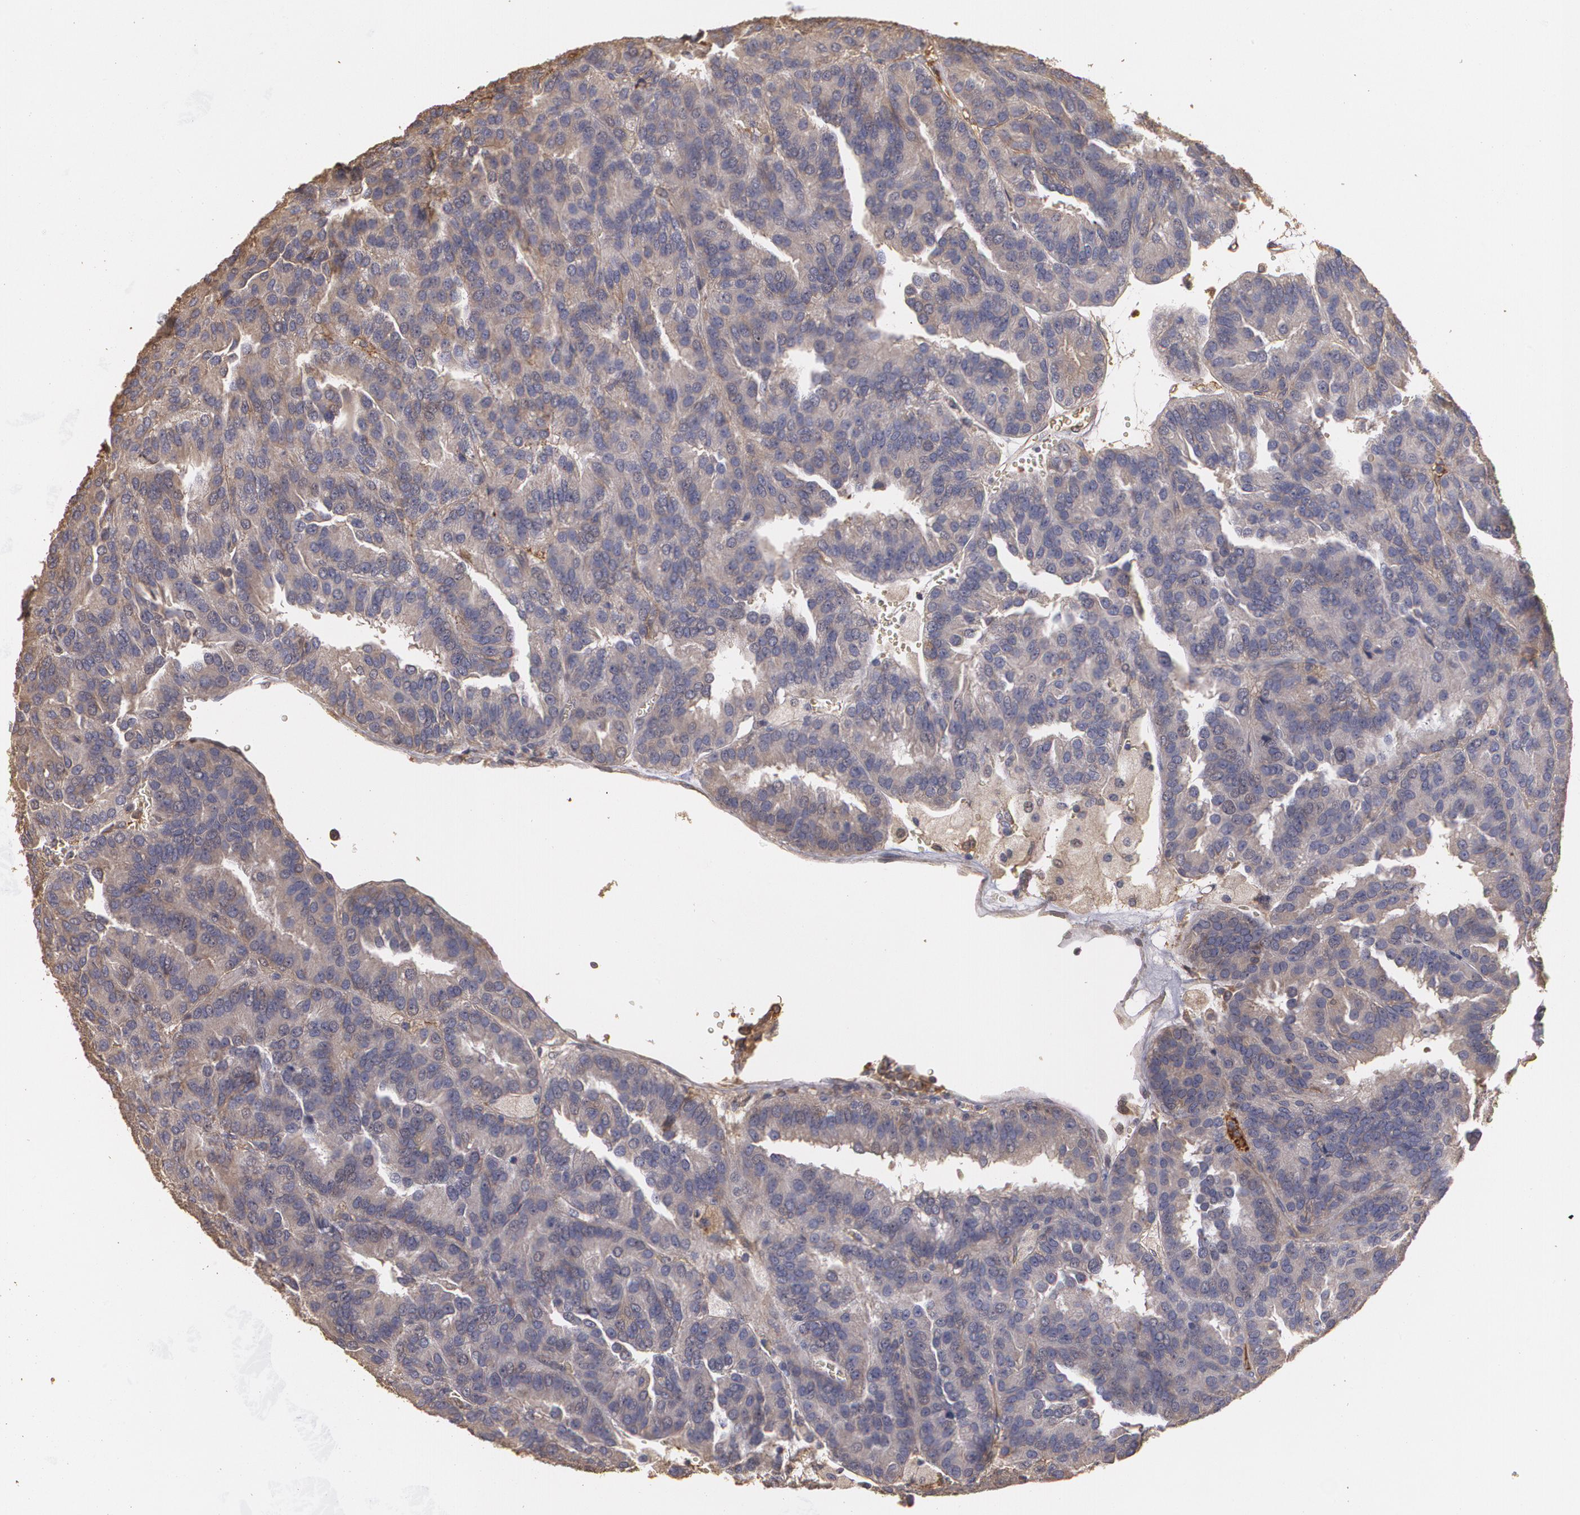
{"staining": {"intensity": "moderate", "quantity": ">75%", "location": "cytoplasmic/membranous"}, "tissue": "renal cancer", "cell_type": "Tumor cells", "image_type": "cancer", "snomed": [{"axis": "morphology", "description": "Adenocarcinoma, NOS"}, {"axis": "topography", "description": "Kidney"}], "caption": "IHC of human renal cancer (adenocarcinoma) demonstrates medium levels of moderate cytoplasmic/membranous staining in about >75% of tumor cells. Immunohistochemistry (ihc) stains the protein in brown and the nuclei are stained blue.", "gene": "PON1", "patient": {"sex": "male", "age": 46}}